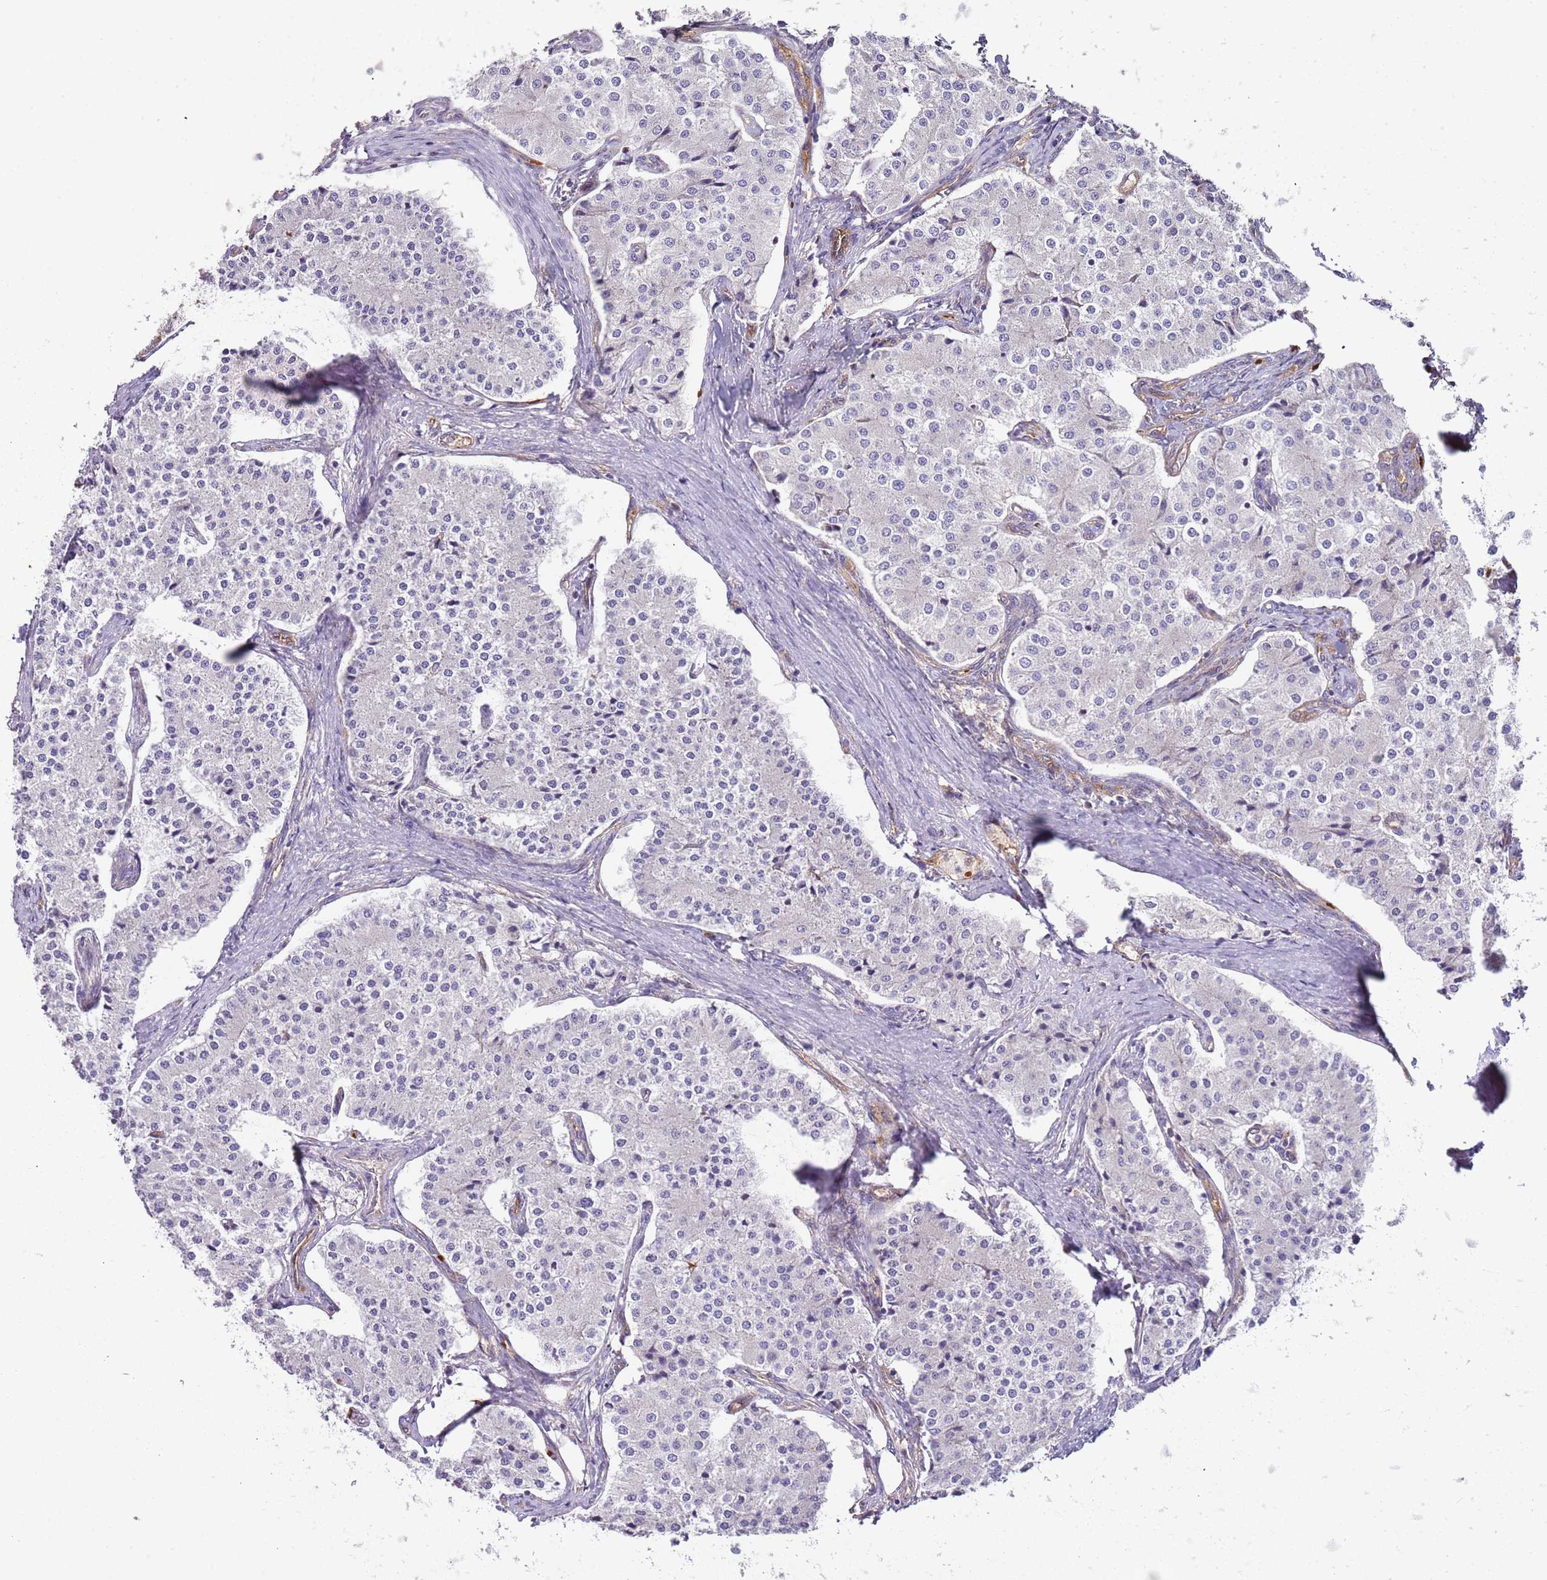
{"staining": {"intensity": "negative", "quantity": "none", "location": "none"}, "tissue": "carcinoid", "cell_type": "Tumor cells", "image_type": "cancer", "snomed": [{"axis": "morphology", "description": "Carcinoid, malignant, NOS"}, {"axis": "topography", "description": "Colon"}], "caption": "The photomicrograph exhibits no staining of tumor cells in malignant carcinoid.", "gene": "VWCE", "patient": {"sex": "female", "age": 52}}